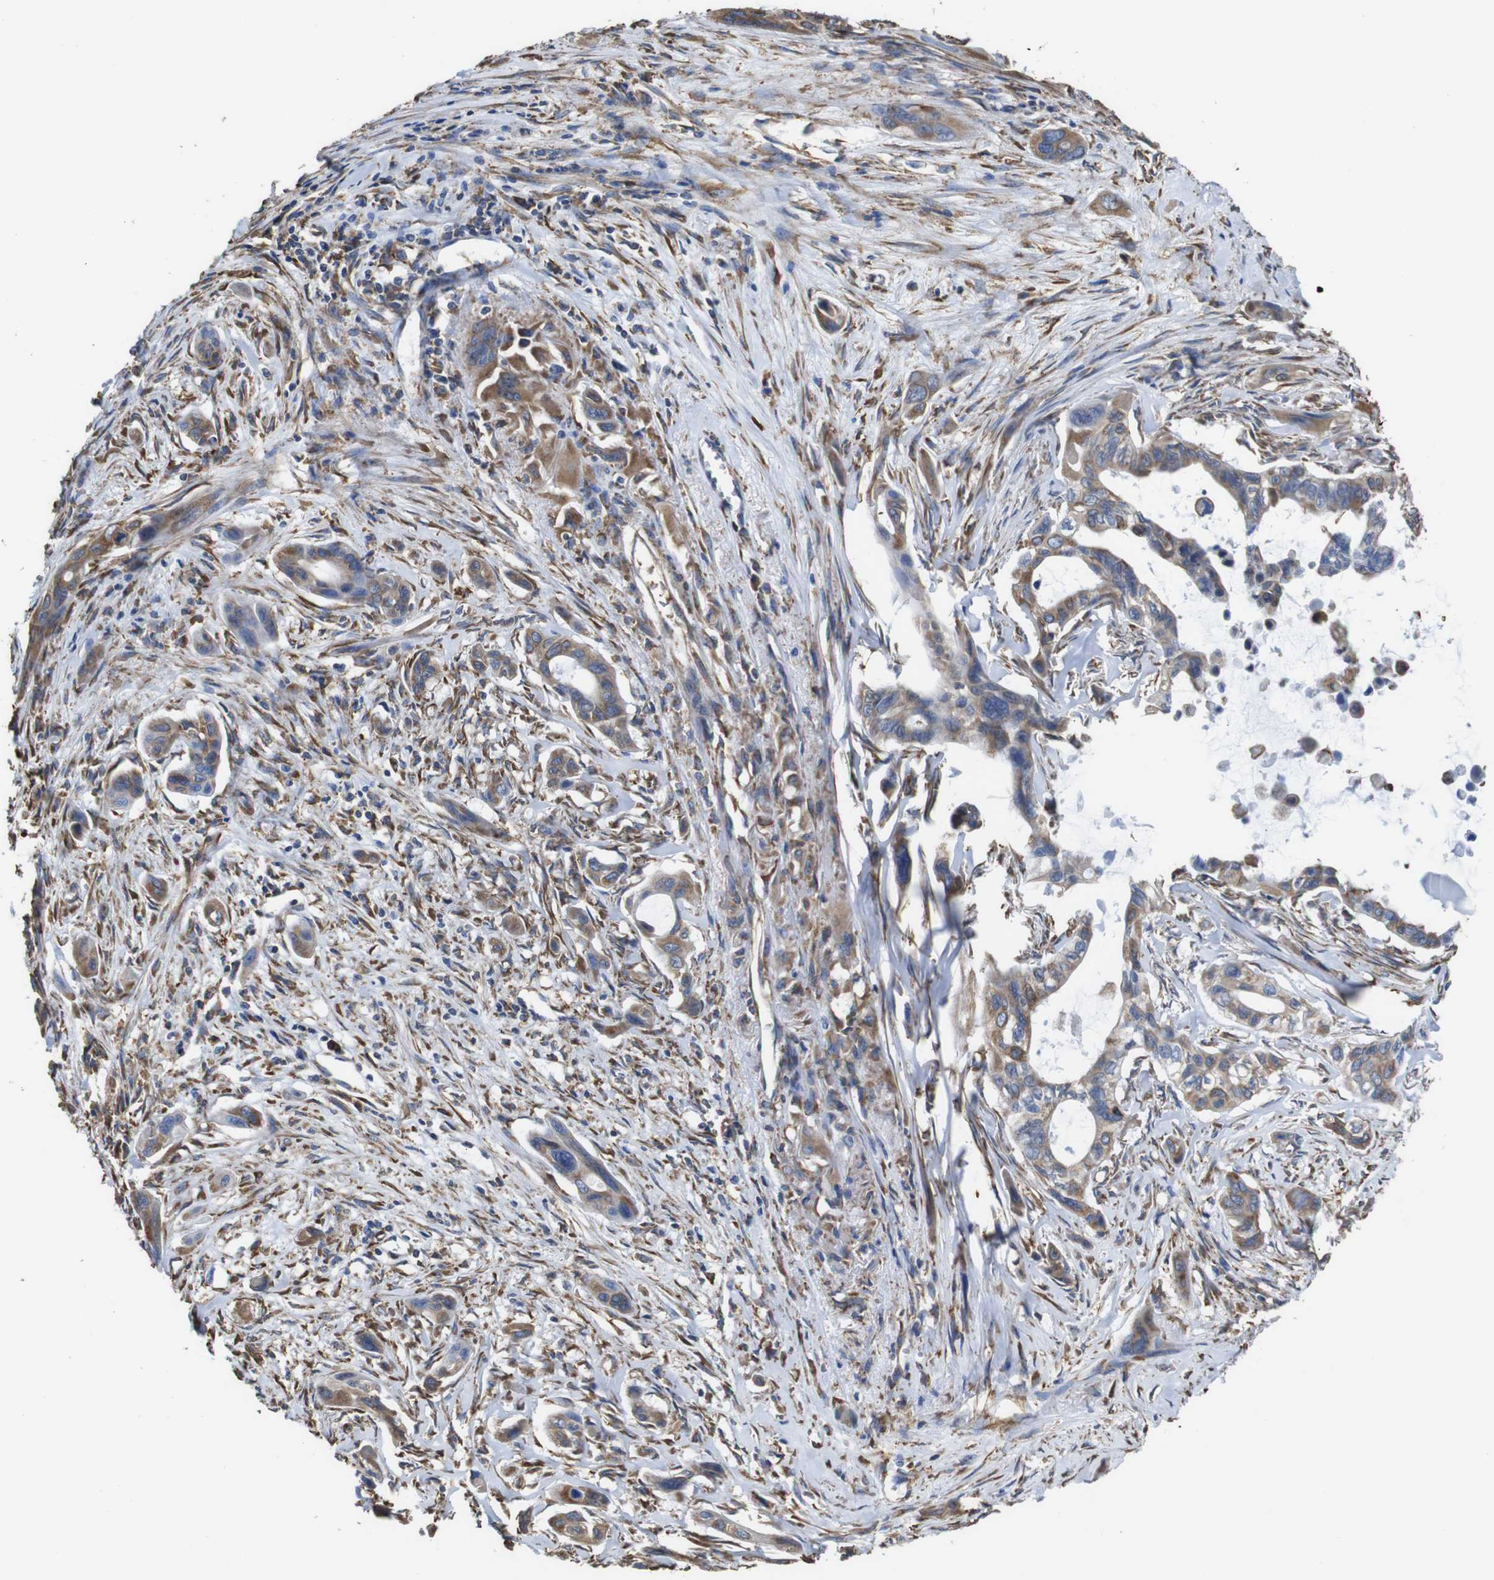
{"staining": {"intensity": "moderate", "quantity": ">75%", "location": "cytoplasmic/membranous"}, "tissue": "pancreatic cancer", "cell_type": "Tumor cells", "image_type": "cancer", "snomed": [{"axis": "morphology", "description": "Adenocarcinoma, NOS"}, {"axis": "topography", "description": "Pancreas"}], "caption": "There is medium levels of moderate cytoplasmic/membranous positivity in tumor cells of pancreatic adenocarcinoma, as demonstrated by immunohistochemical staining (brown color).", "gene": "PPIB", "patient": {"sex": "male", "age": 73}}